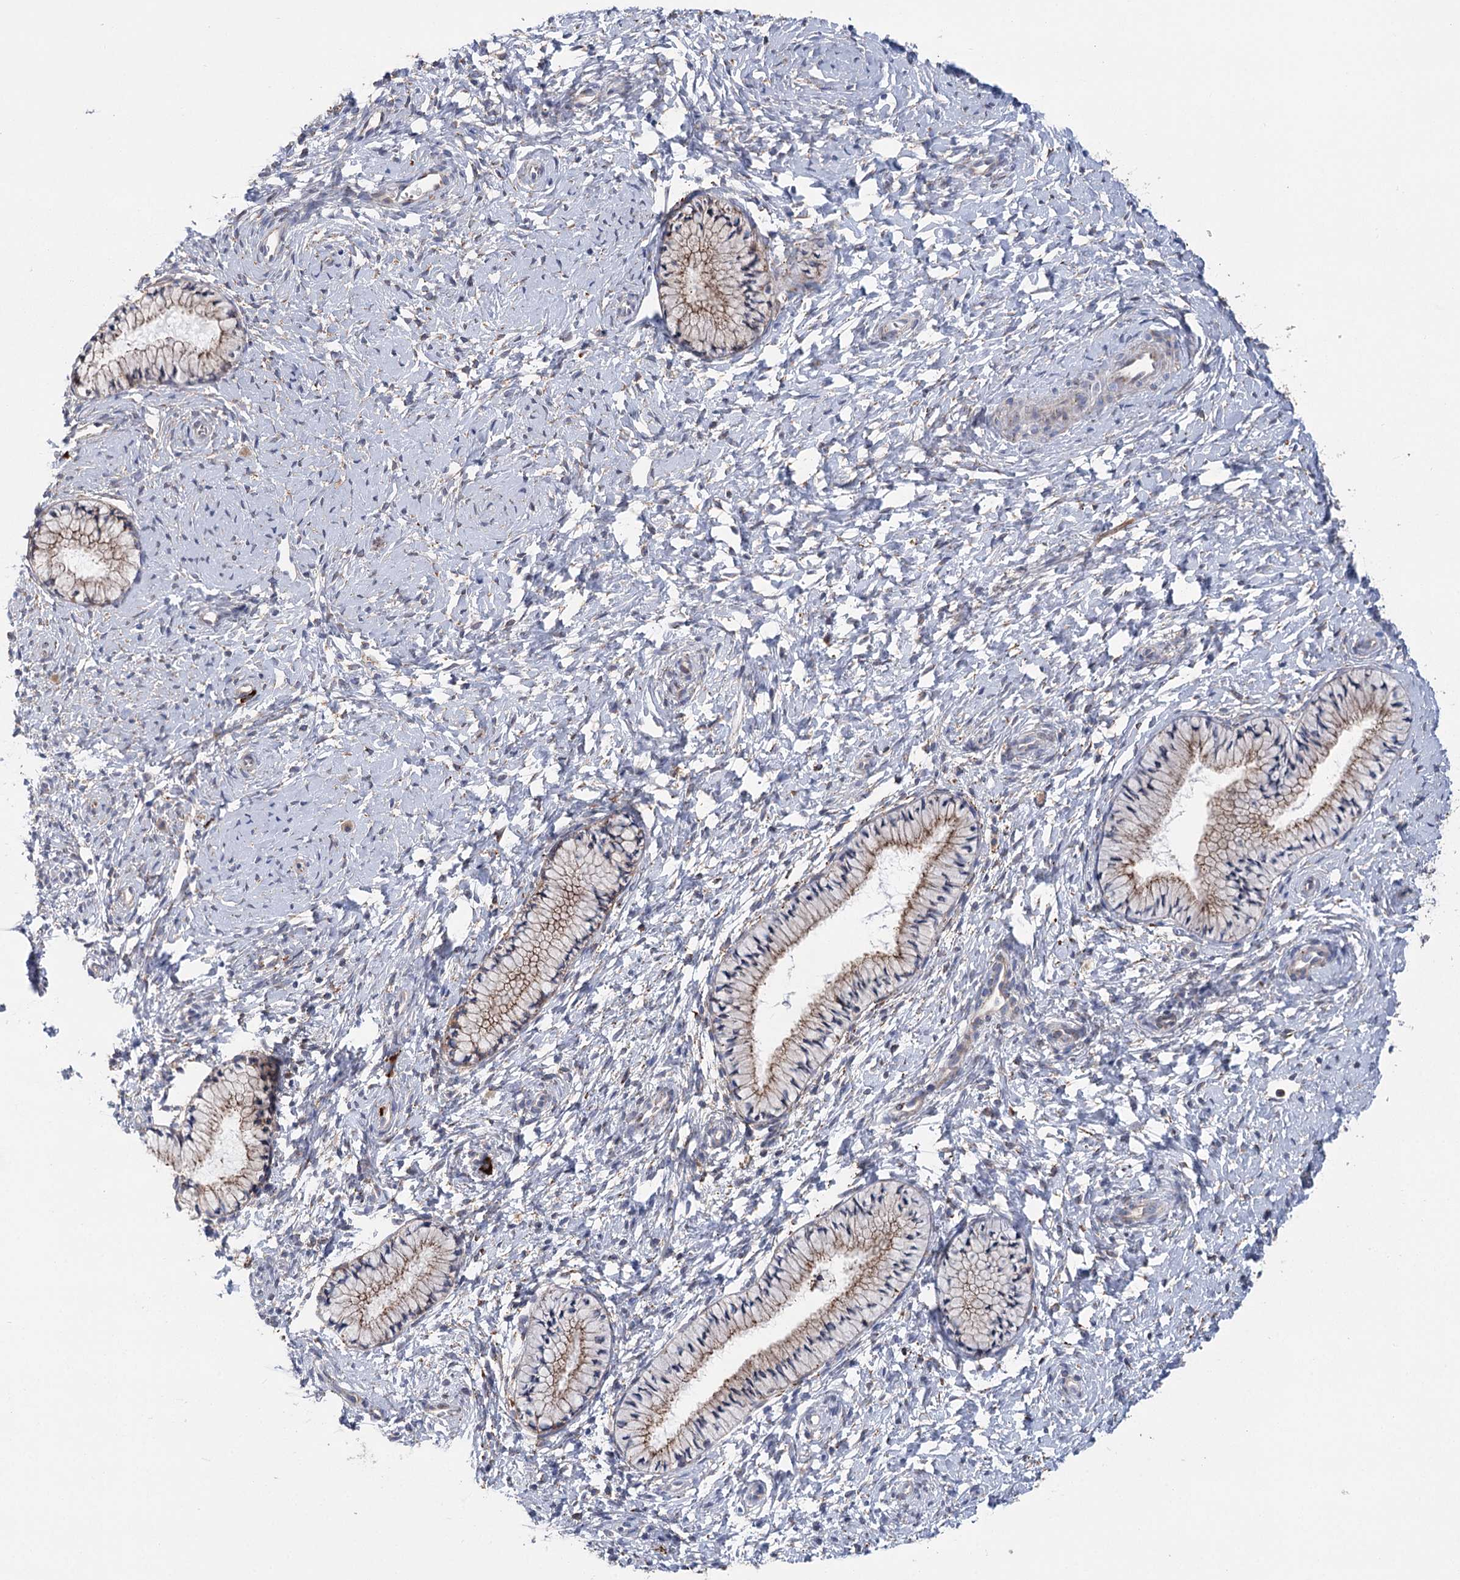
{"staining": {"intensity": "moderate", "quantity": "25%-75%", "location": "cytoplasmic/membranous"}, "tissue": "cervix", "cell_type": "Glandular cells", "image_type": "normal", "snomed": [{"axis": "morphology", "description": "Normal tissue, NOS"}, {"axis": "topography", "description": "Cervix"}], "caption": "Moderate cytoplasmic/membranous staining is appreciated in approximately 25%-75% of glandular cells in unremarkable cervix.", "gene": "METTL24", "patient": {"sex": "female", "age": 33}}